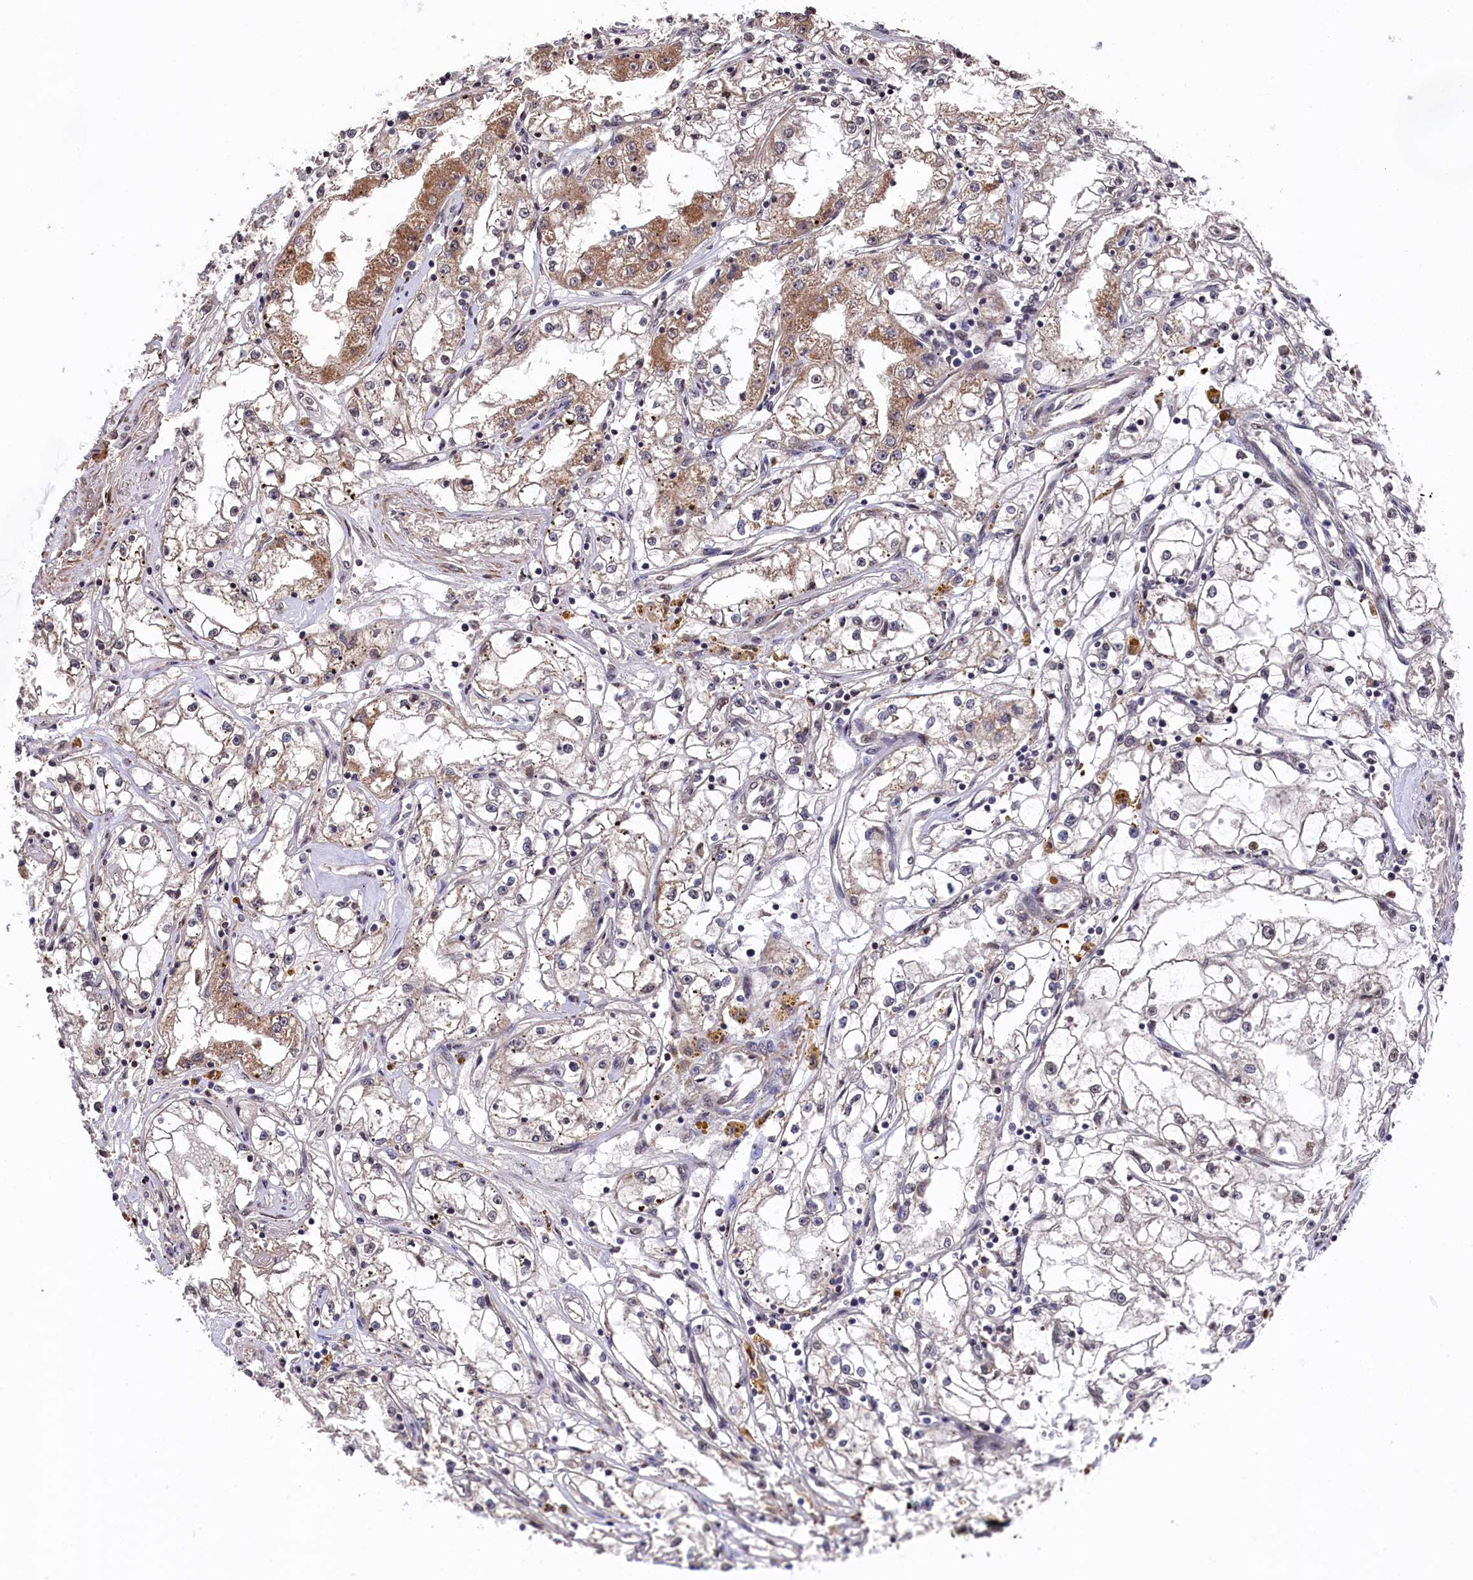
{"staining": {"intensity": "moderate", "quantity": "<25%", "location": "cytoplasmic/membranous"}, "tissue": "renal cancer", "cell_type": "Tumor cells", "image_type": "cancer", "snomed": [{"axis": "morphology", "description": "Adenocarcinoma, NOS"}, {"axis": "topography", "description": "Kidney"}], "caption": "A high-resolution histopathology image shows immunohistochemistry staining of adenocarcinoma (renal), which exhibits moderate cytoplasmic/membranous positivity in about <25% of tumor cells. (DAB IHC with brightfield microscopy, high magnification).", "gene": "CLPX", "patient": {"sex": "male", "age": 56}}